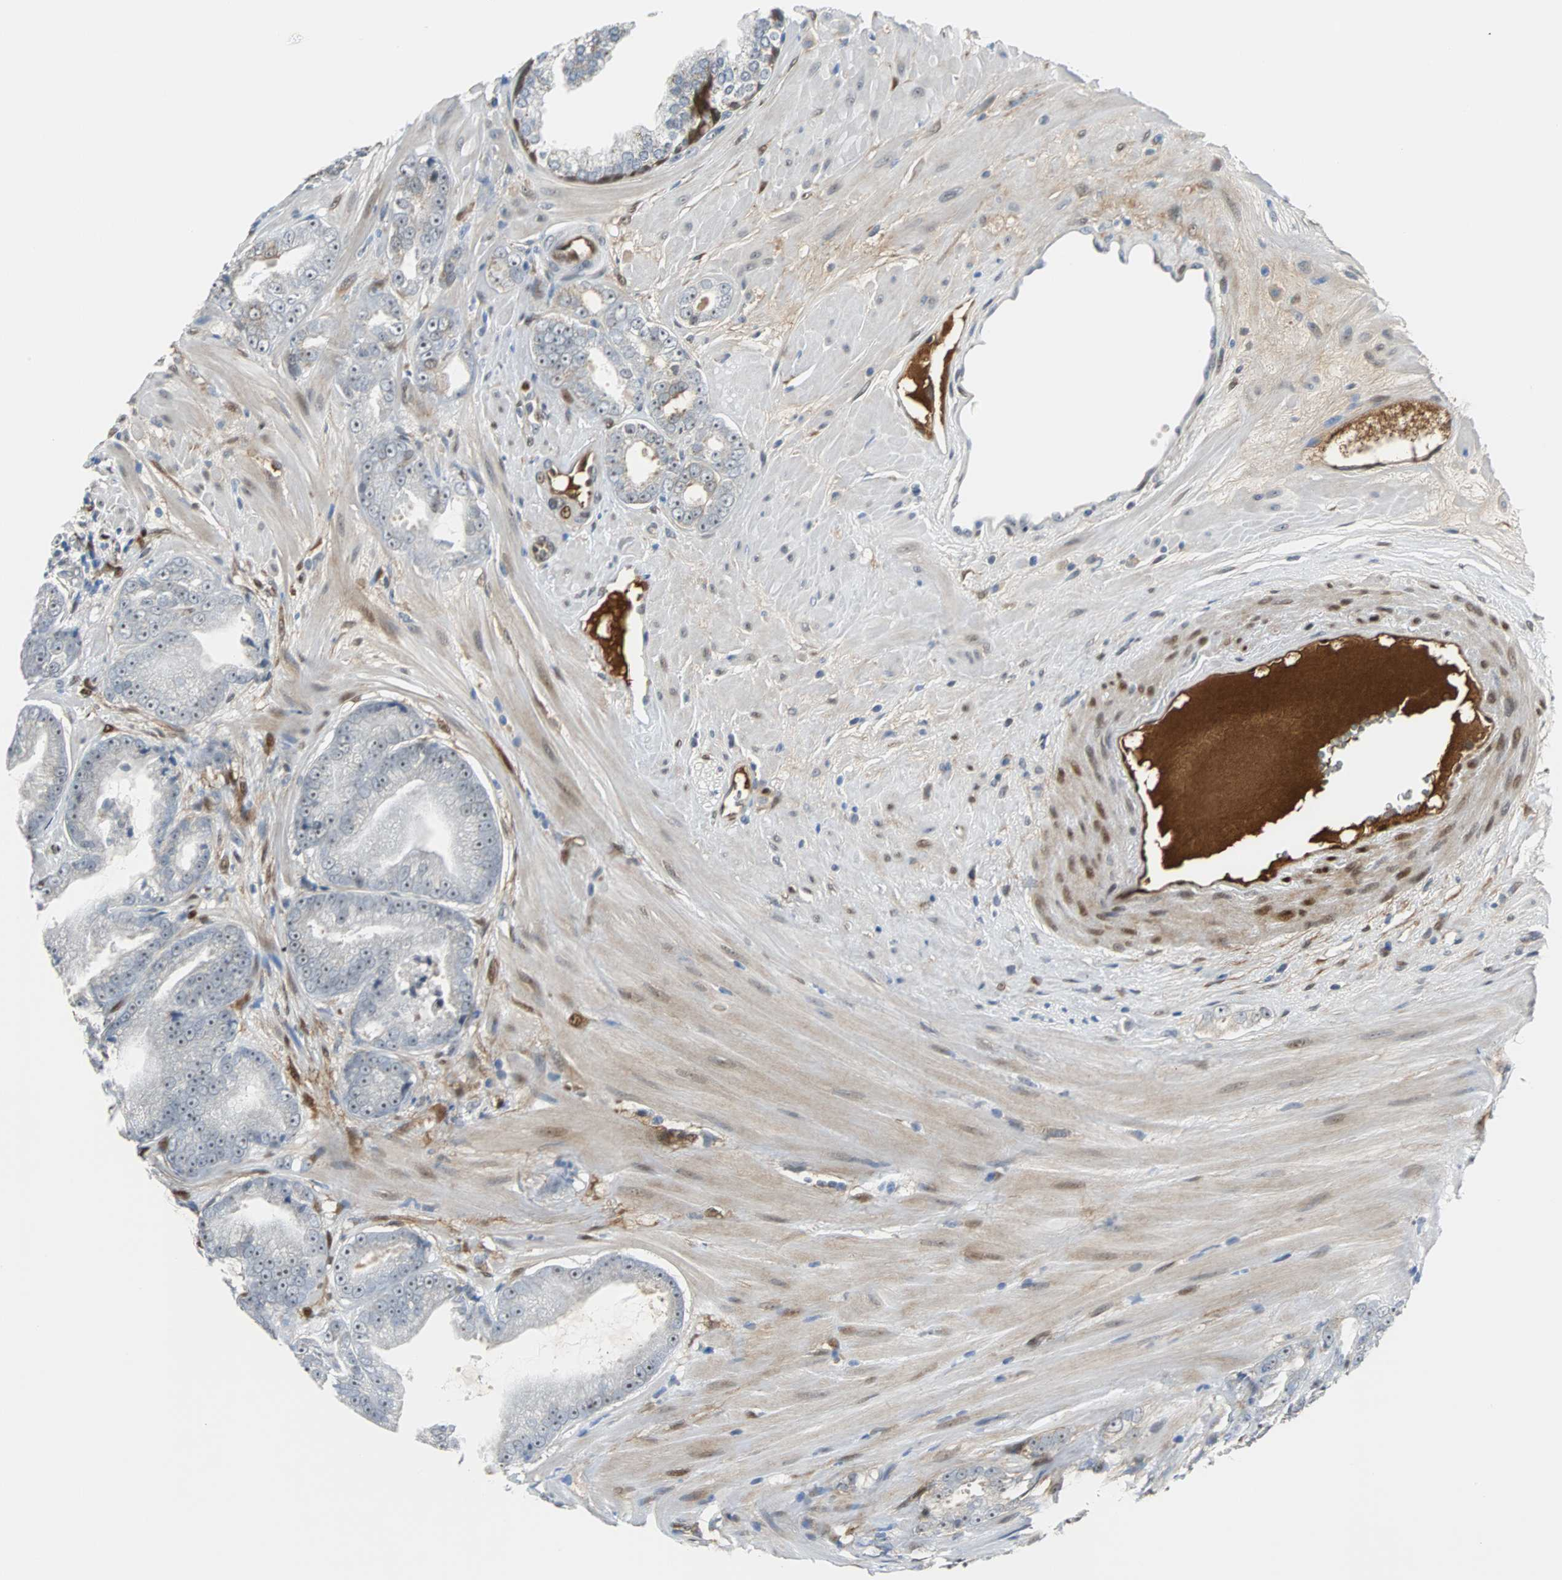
{"staining": {"intensity": "negative", "quantity": "none", "location": "none"}, "tissue": "prostate cancer", "cell_type": "Tumor cells", "image_type": "cancer", "snomed": [{"axis": "morphology", "description": "Adenocarcinoma, Low grade"}, {"axis": "topography", "description": "Prostate"}], "caption": "This is an immunohistochemistry image of prostate low-grade adenocarcinoma. There is no staining in tumor cells.", "gene": "FHL2", "patient": {"sex": "male", "age": 58}}